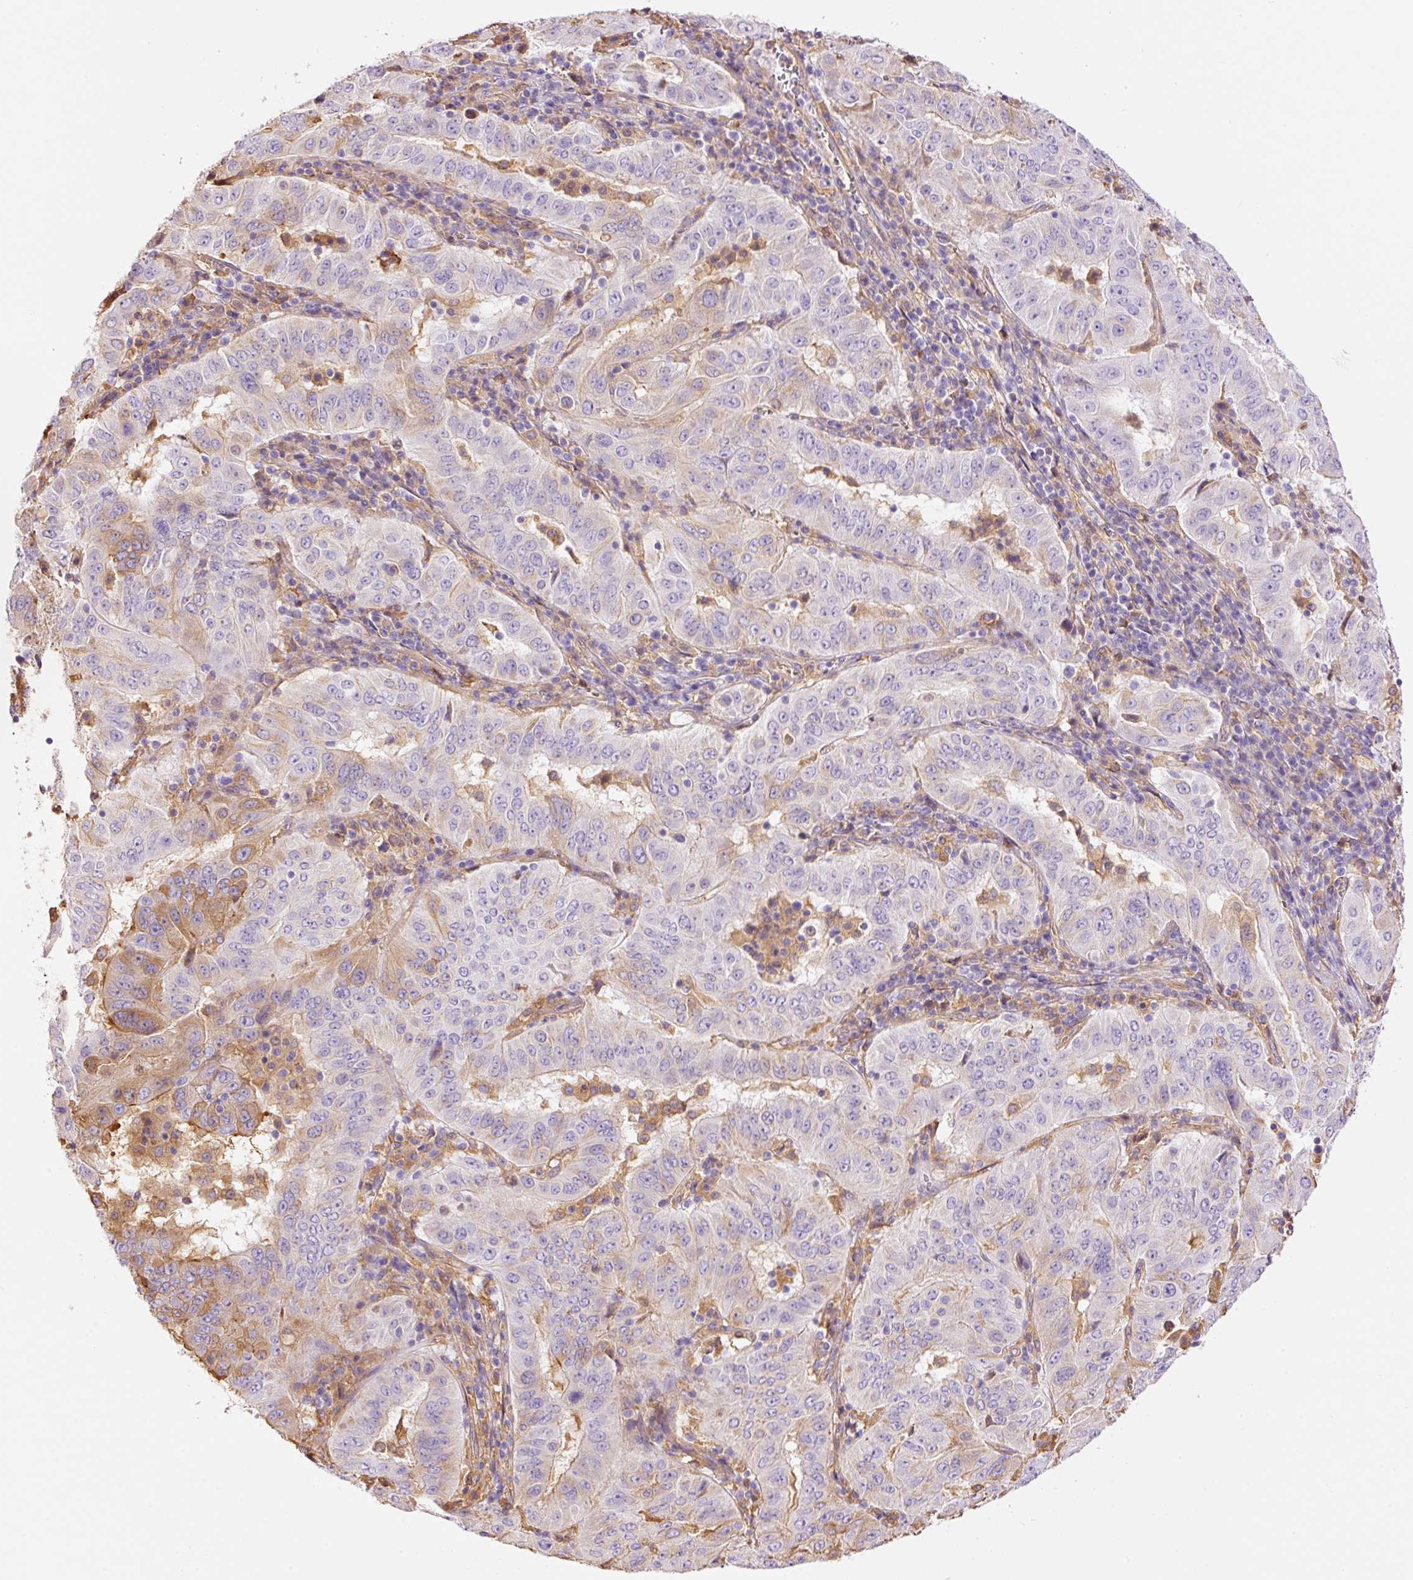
{"staining": {"intensity": "moderate", "quantity": "<25%", "location": "cytoplasmic/membranous"}, "tissue": "pancreatic cancer", "cell_type": "Tumor cells", "image_type": "cancer", "snomed": [{"axis": "morphology", "description": "Adenocarcinoma, NOS"}, {"axis": "topography", "description": "Pancreas"}], "caption": "The immunohistochemical stain shows moderate cytoplasmic/membranous expression in tumor cells of adenocarcinoma (pancreatic) tissue.", "gene": "IL10RB", "patient": {"sex": "male", "age": 63}}